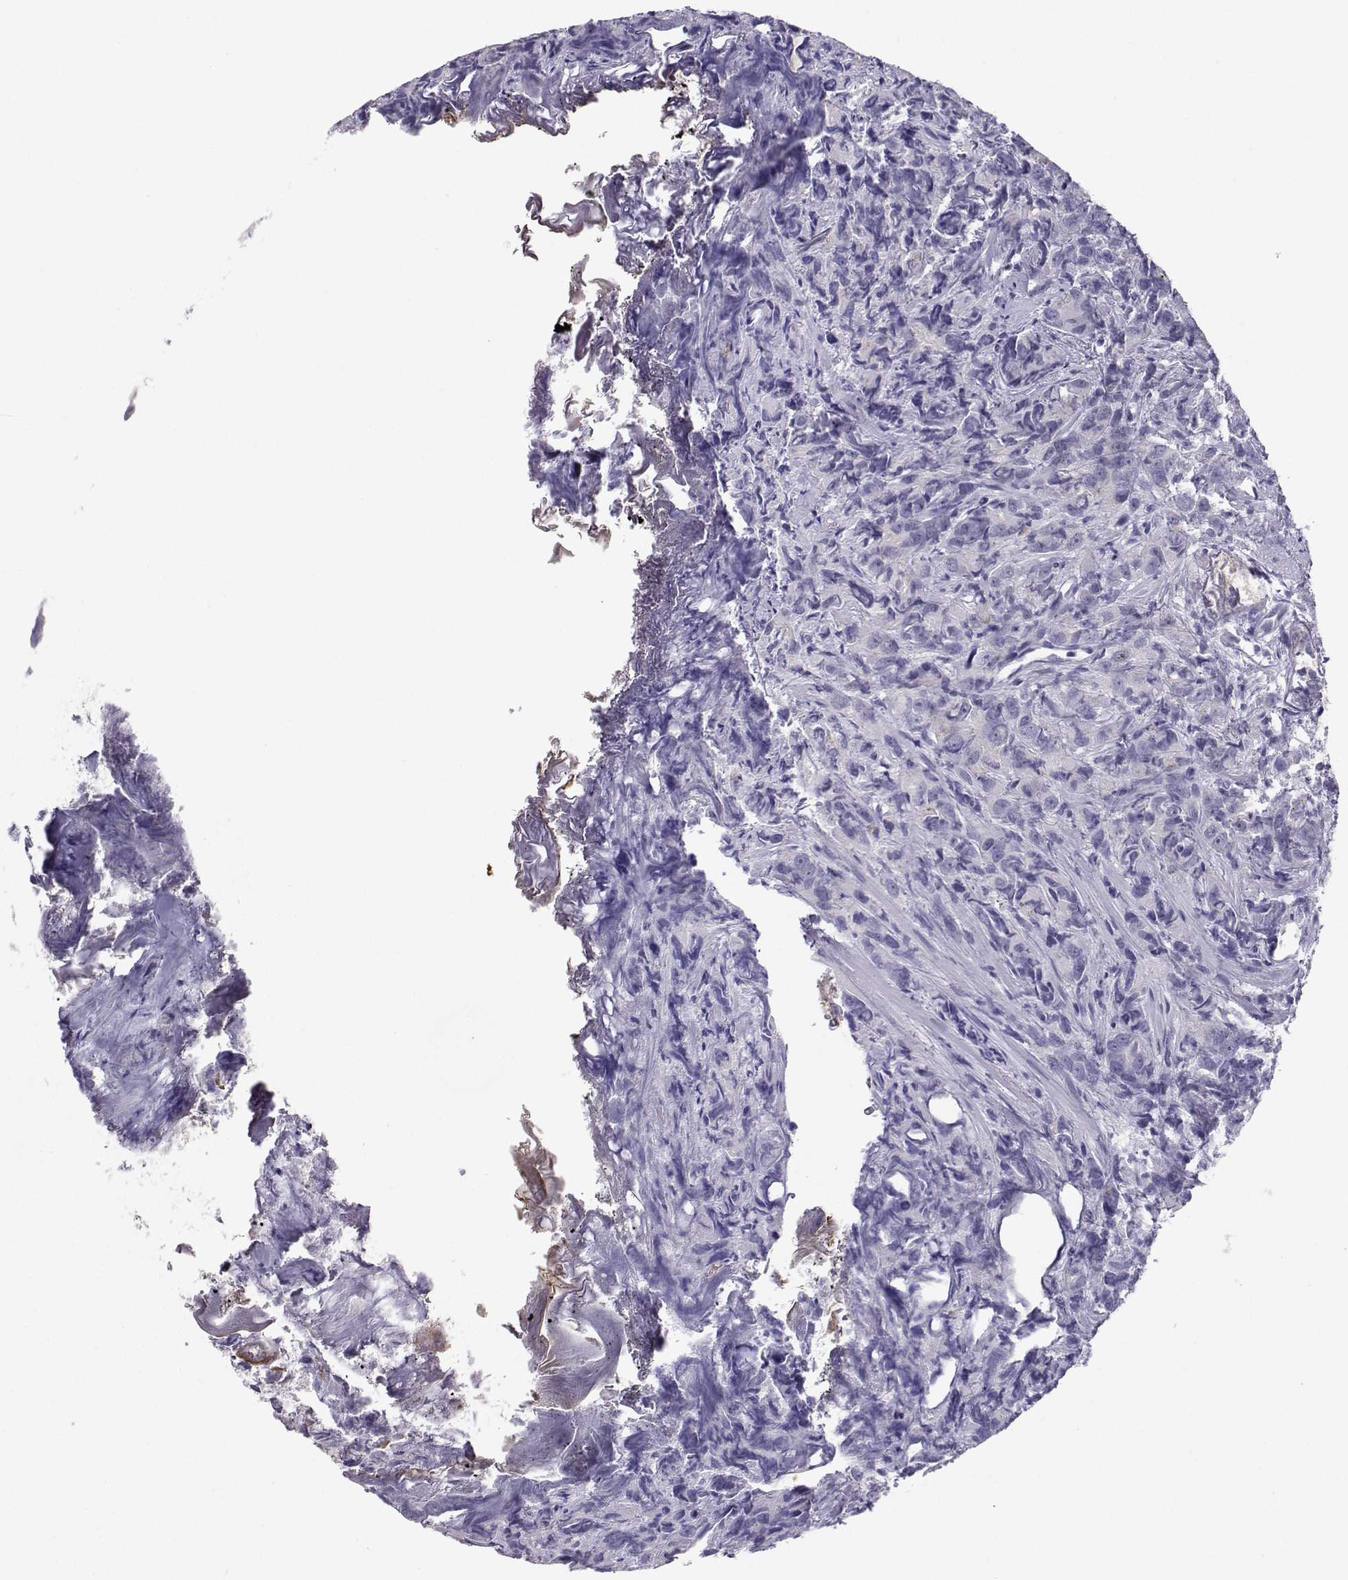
{"staining": {"intensity": "negative", "quantity": "none", "location": "none"}, "tissue": "prostate cancer", "cell_type": "Tumor cells", "image_type": "cancer", "snomed": [{"axis": "morphology", "description": "Adenocarcinoma, High grade"}, {"axis": "topography", "description": "Prostate"}], "caption": "DAB immunohistochemical staining of human prostate cancer (adenocarcinoma (high-grade)) displays no significant expression in tumor cells.", "gene": "LHX1", "patient": {"sex": "male", "age": 90}}